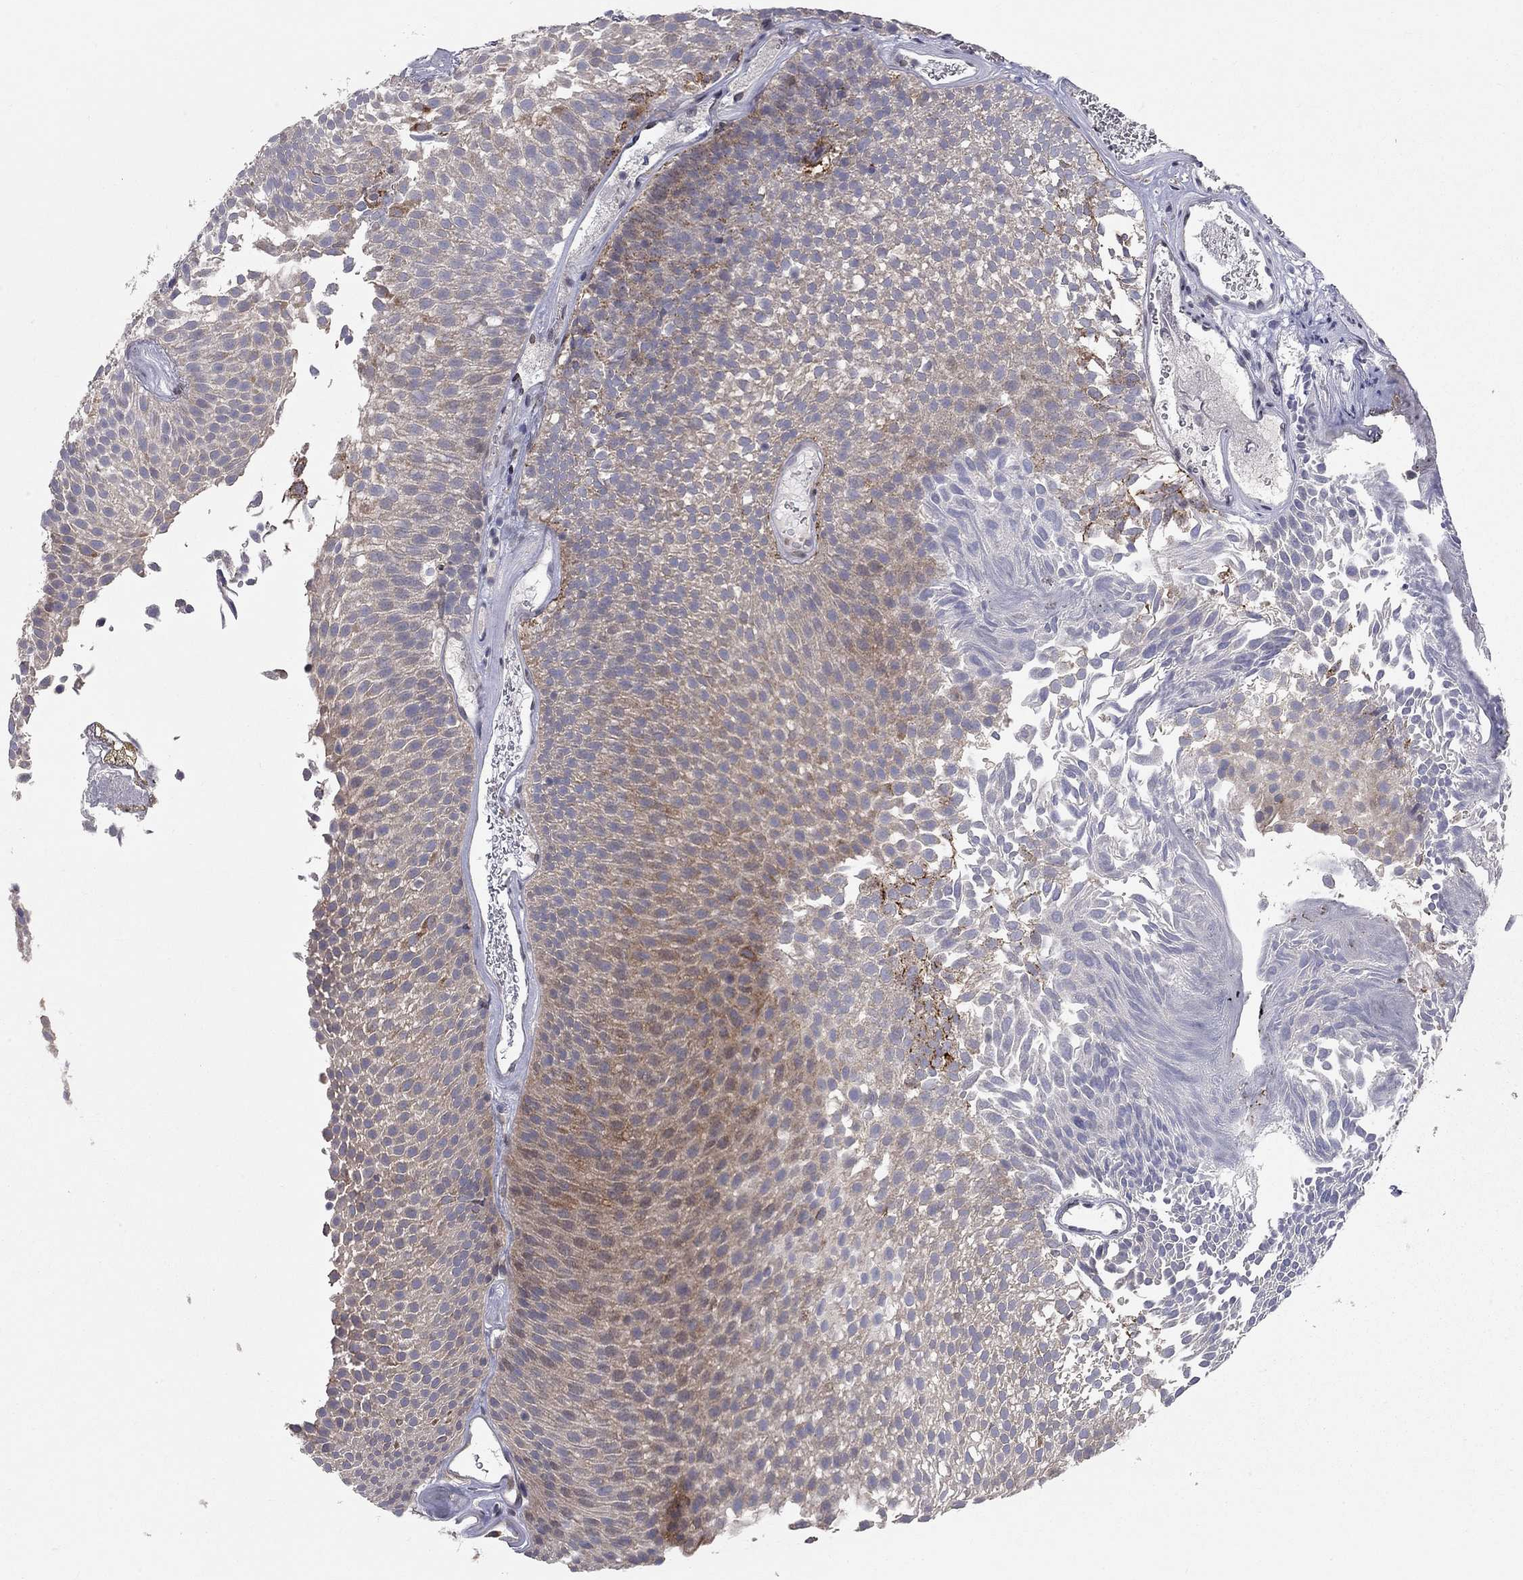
{"staining": {"intensity": "strong", "quantity": "<25%", "location": "cytoplasmic/membranous"}, "tissue": "urothelial cancer", "cell_type": "Tumor cells", "image_type": "cancer", "snomed": [{"axis": "morphology", "description": "Urothelial carcinoma, Low grade"}, {"axis": "topography", "description": "Urinary bladder"}], "caption": "DAB (3,3'-diaminobenzidine) immunohistochemical staining of urothelial cancer exhibits strong cytoplasmic/membranous protein positivity in approximately <25% of tumor cells.", "gene": "ERN2", "patient": {"sex": "male", "age": 52}}